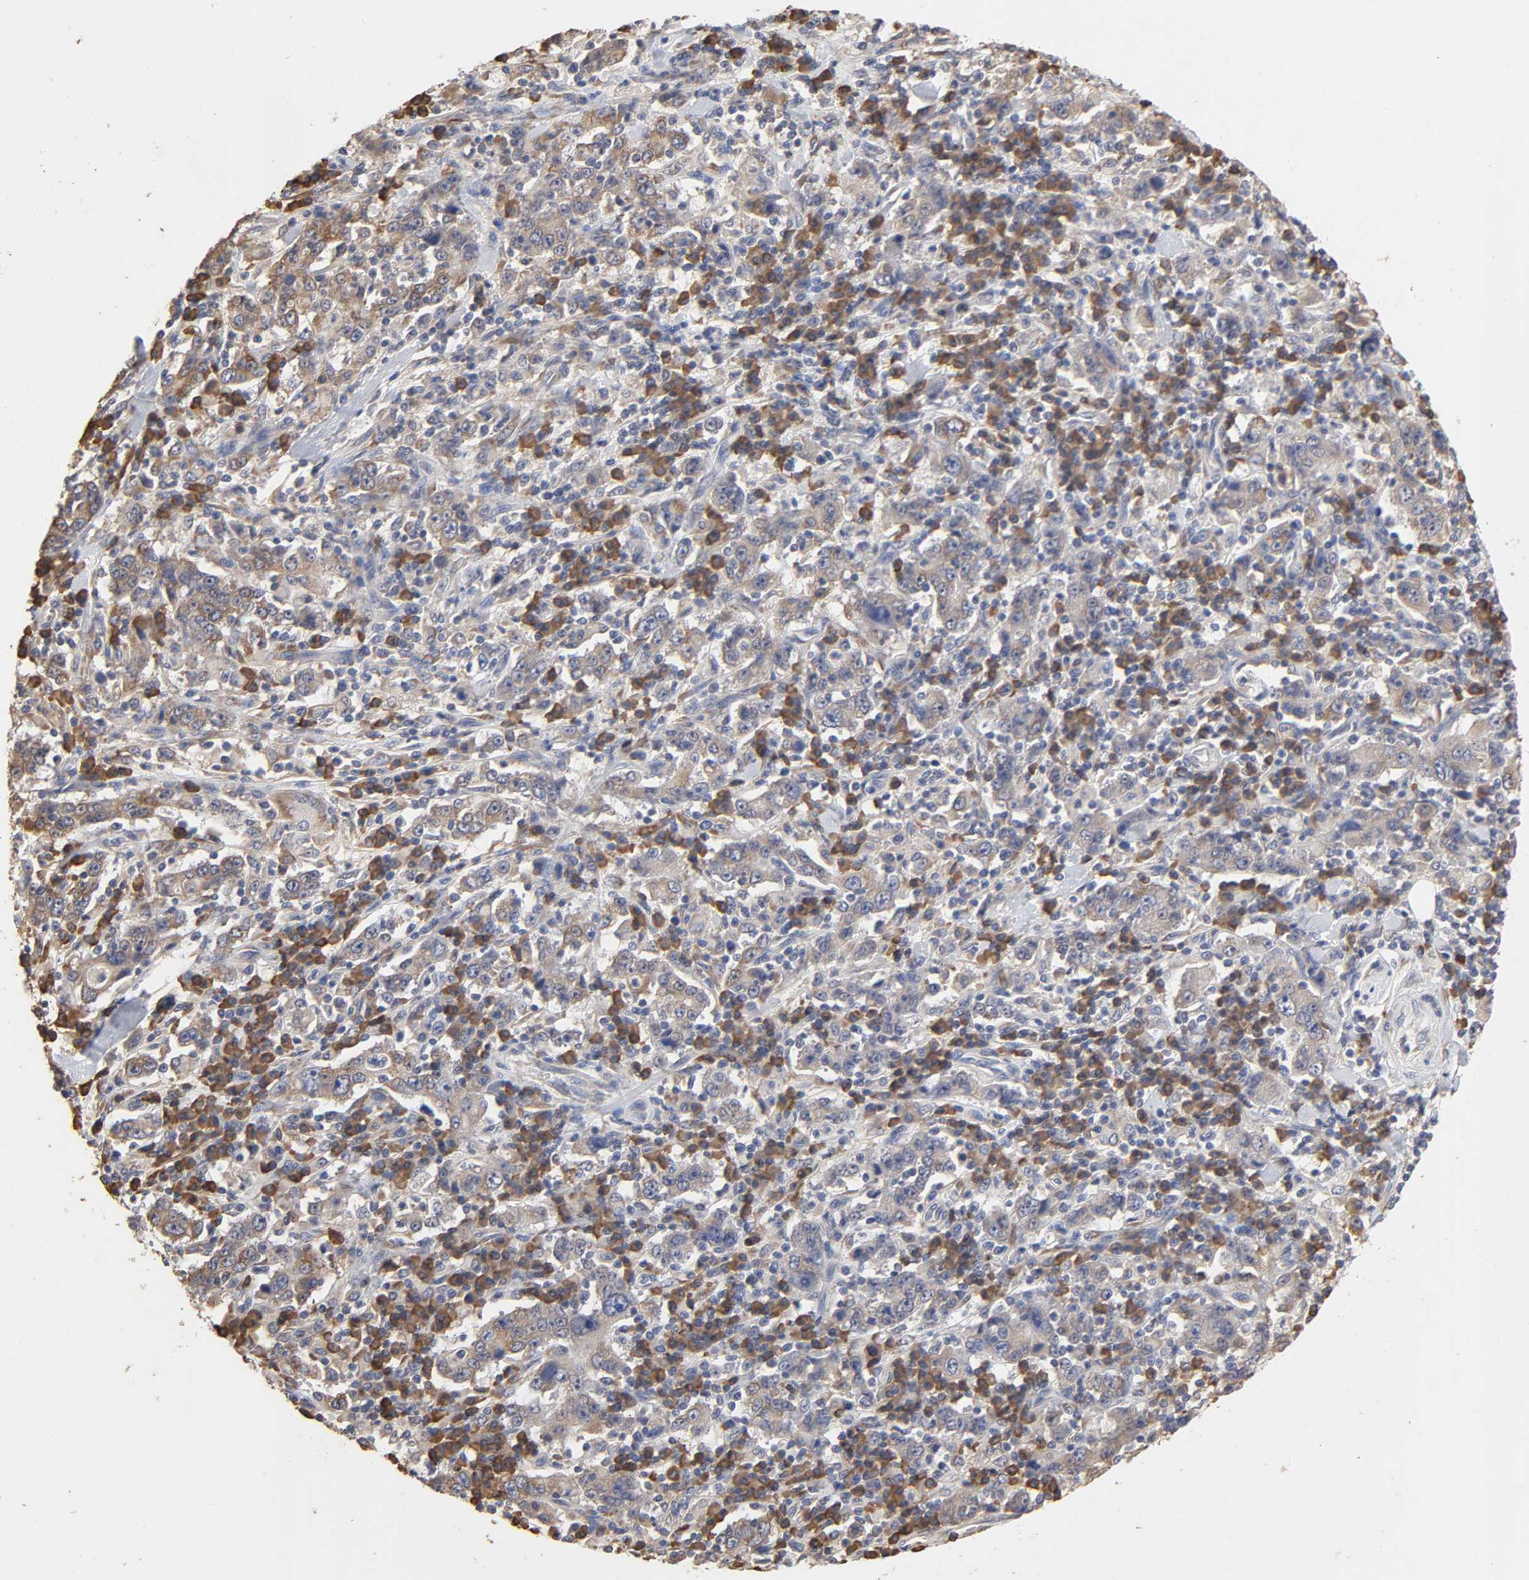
{"staining": {"intensity": "weak", "quantity": ">75%", "location": "cytoplasmic/membranous"}, "tissue": "stomach cancer", "cell_type": "Tumor cells", "image_type": "cancer", "snomed": [{"axis": "morphology", "description": "Normal tissue, NOS"}, {"axis": "morphology", "description": "Adenocarcinoma, NOS"}, {"axis": "topography", "description": "Stomach, upper"}, {"axis": "topography", "description": "Stomach"}], "caption": "A high-resolution image shows immunohistochemistry staining of stomach cancer, which demonstrates weak cytoplasmic/membranous positivity in approximately >75% of tumor cells. Using DAB (3,3'-diaminobenzidine) (brown) and hematoxylin (blue) stains, captured at high magnification using brightfield microscopy.", "gene": "EIF4G2", "patient": {"sex": "male", "age": 59}}